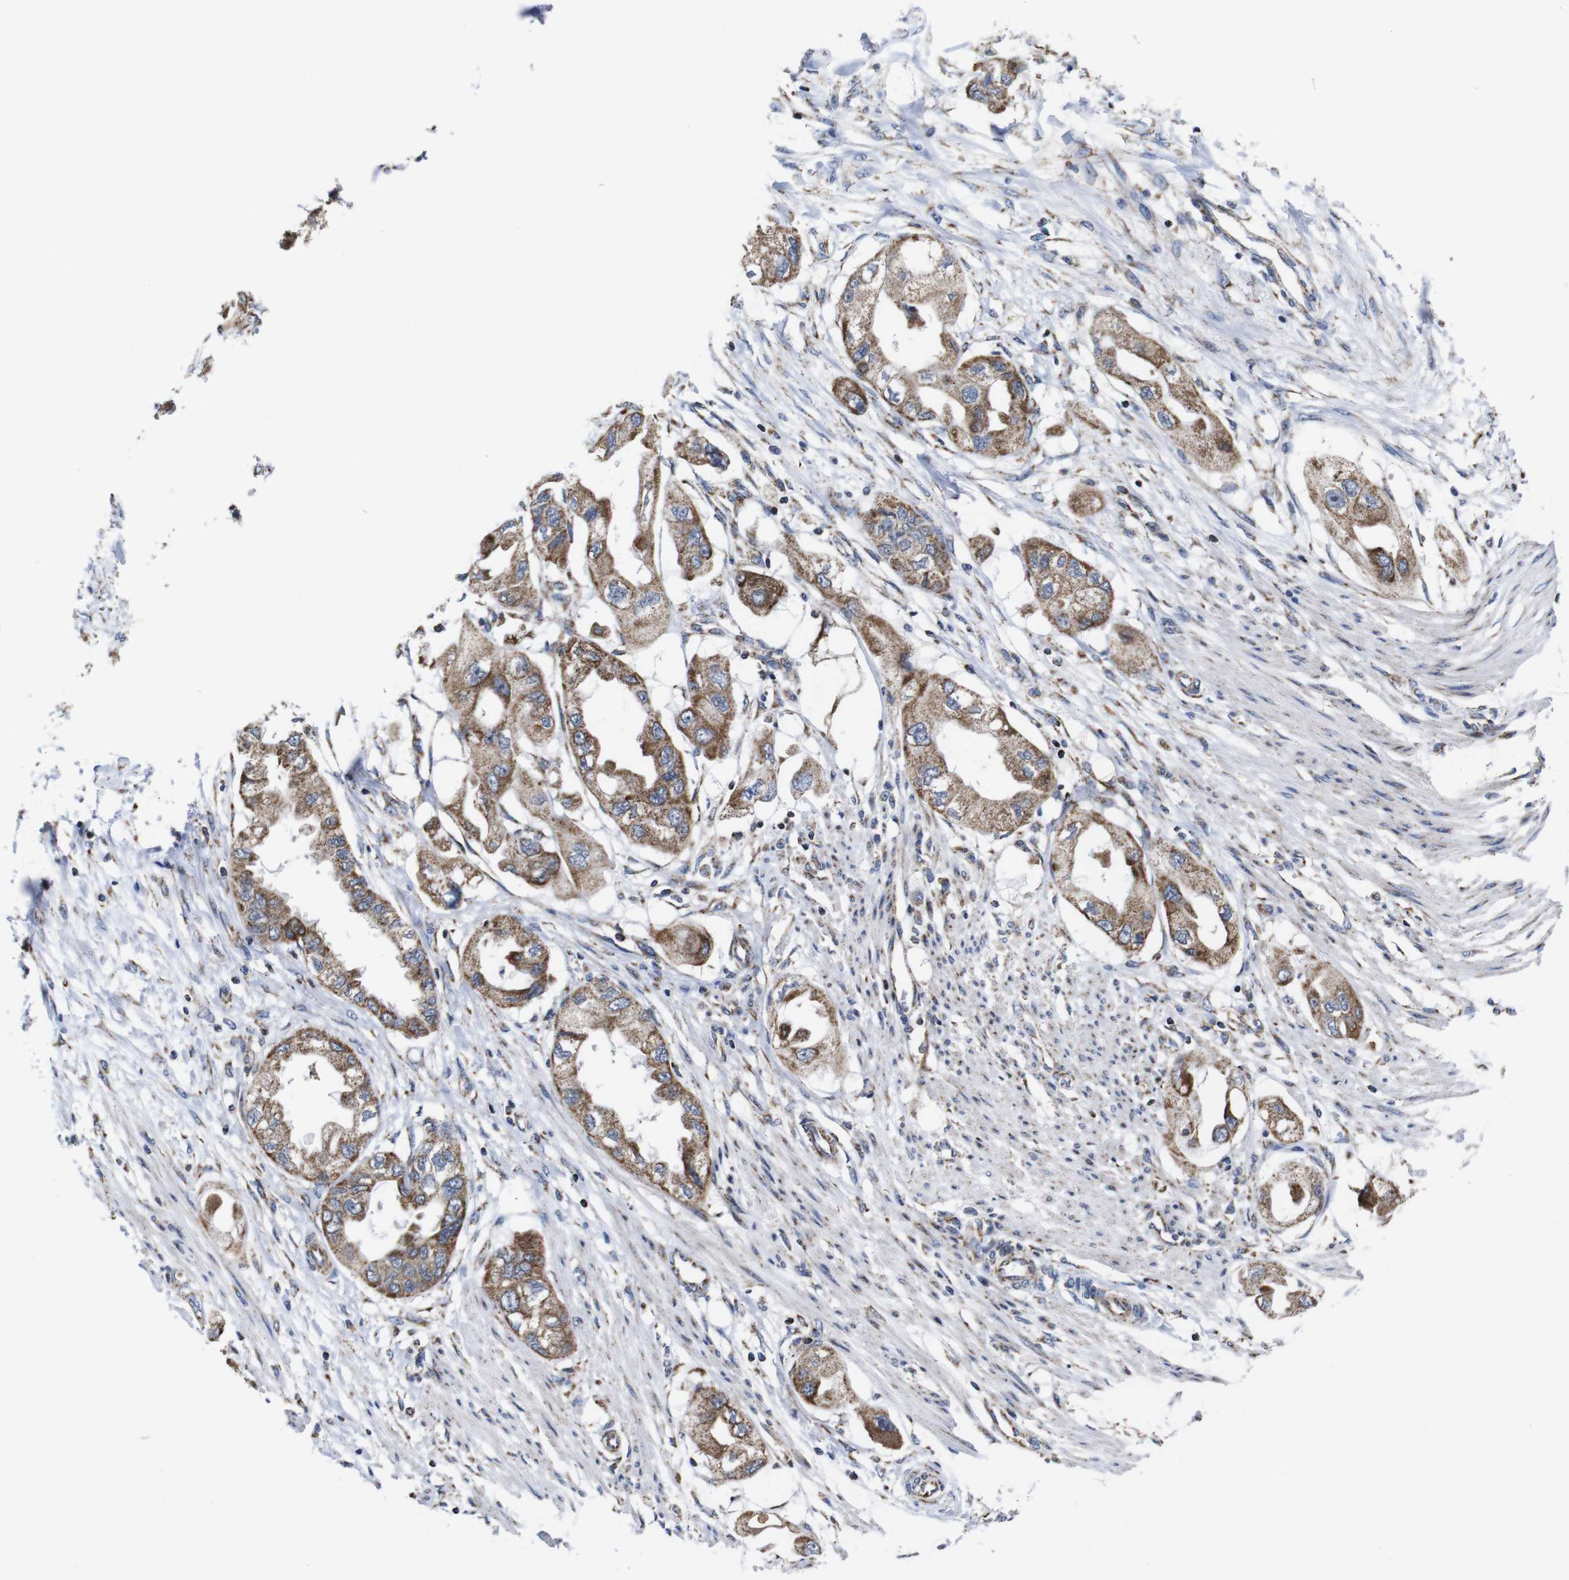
{"staining": {"intensity": "moderate", "quantity": ">75%", "location": "cytoplasmic/membranous"}, "tissue": "endometrial cancer", "cell_type": "Tumor cells", "image_type": "cancer", "snomed": [{"axis": "morphology", "description": "Adenocarcinoma, NOS"}, {"axis": "topography", "description": "Endometrium"}], "caption": "Immunohistochemistry histopathology image of human adenocarcinoma (endometrial) stained for a protein (brown), which displays medium levels of moderate cytoplasmic/membranous positivity in about >75% of tumor cells.", "gene": "C17orf80", "patient": {"sex": "female", "age": 67}}